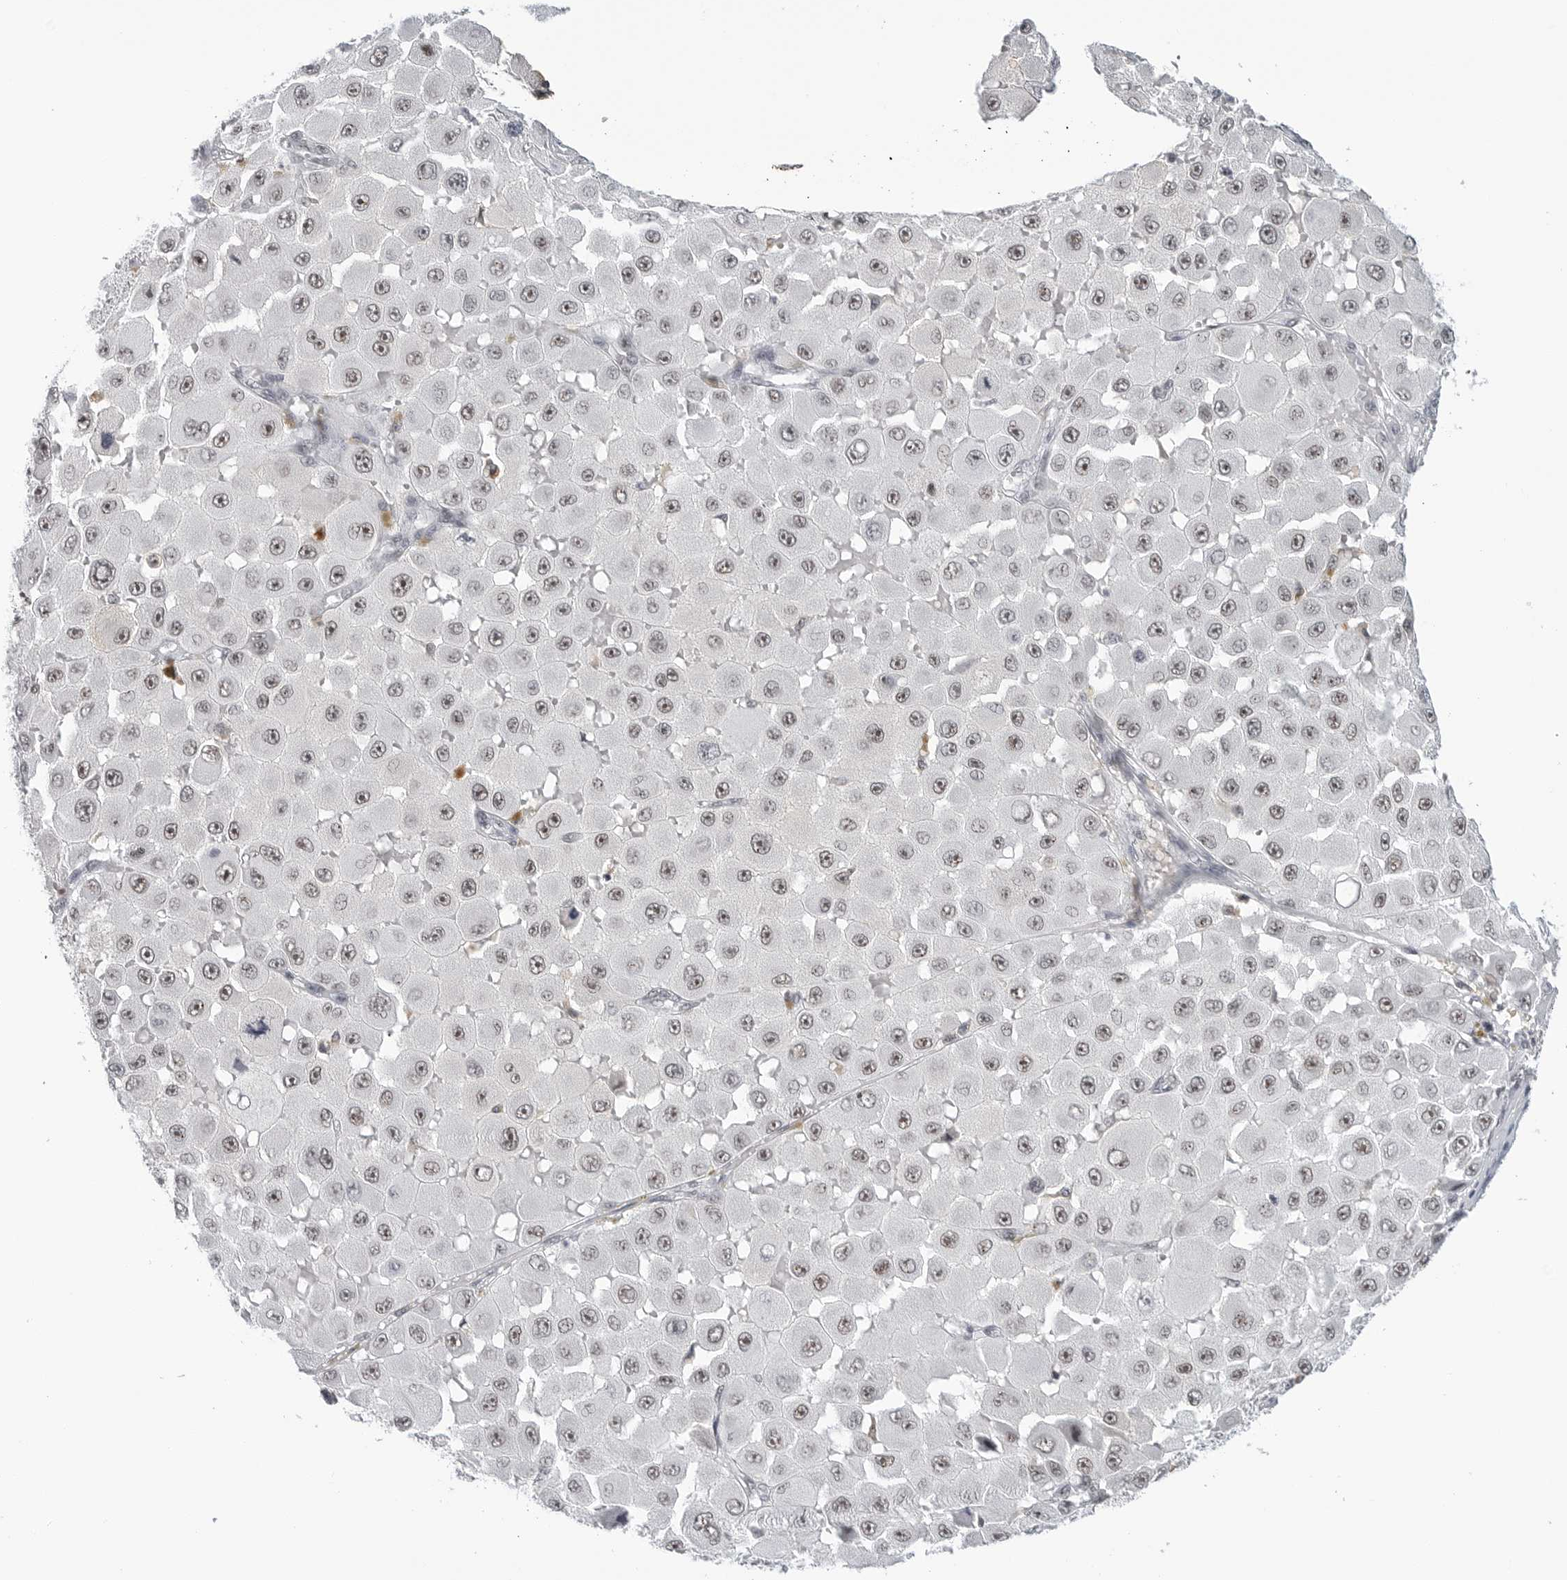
{"staining": {"intensity": "moderate", "quantity": ">75%", "location": "nuclear"}, "tissue": "melanoma", "cell_type": "Tumor cells", "image_type": "cancer", "snomed": [{"axis": "morphology", "description": "Malignant melanoma, NOS"}, {"axis": "topography", "description": "Skin"}], "caption": "This is a photomicrograph of IHC staining of melanoma, which shows moderate staining in the nuclear of tumor cells.", "gene": "WRAP53", "patient": {"sex": "female", "age": 81}}